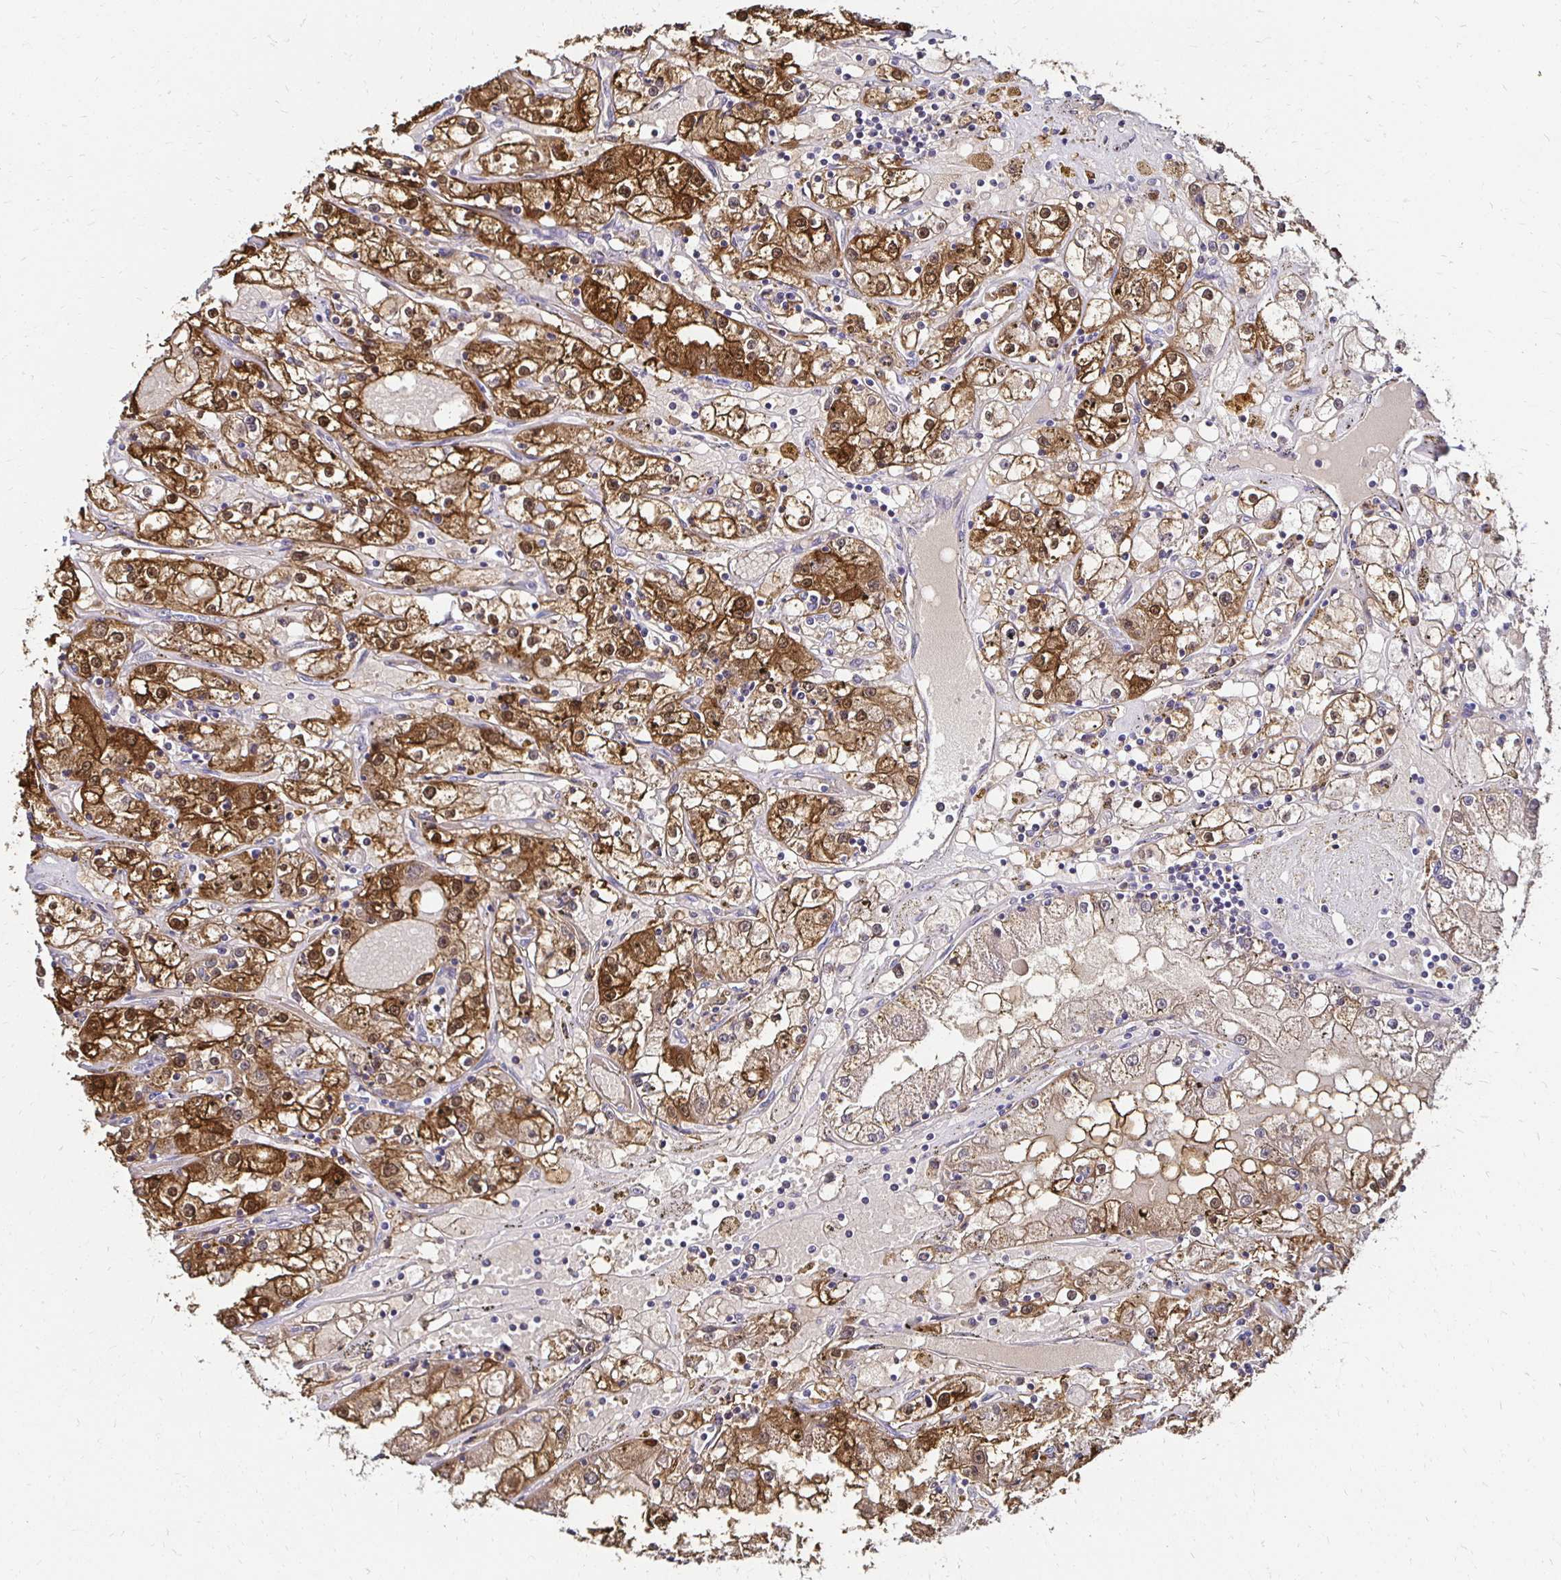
{"staining": {"intensity": "moderate", "quantity": ">75%", "location": "cytoplasmic/membranous,nuclear"}, "tissue": "renal cancer", "cell_type": "Tumor cells", "image_type": "cancer", "snomed": [{"axis": "morphology", "description": "Adenocarcinoma, NOS"}, {"axis": "topography", "description": "Kidney"}], "caption": "A medium amount of moderate cytoplasmic/membranous and nuclear expression is present in approximately >75% of tumor cells in renal adenocarcinoma tissue.", "gene": "TXN", "patient": {"sex": "male", "age": 56}}